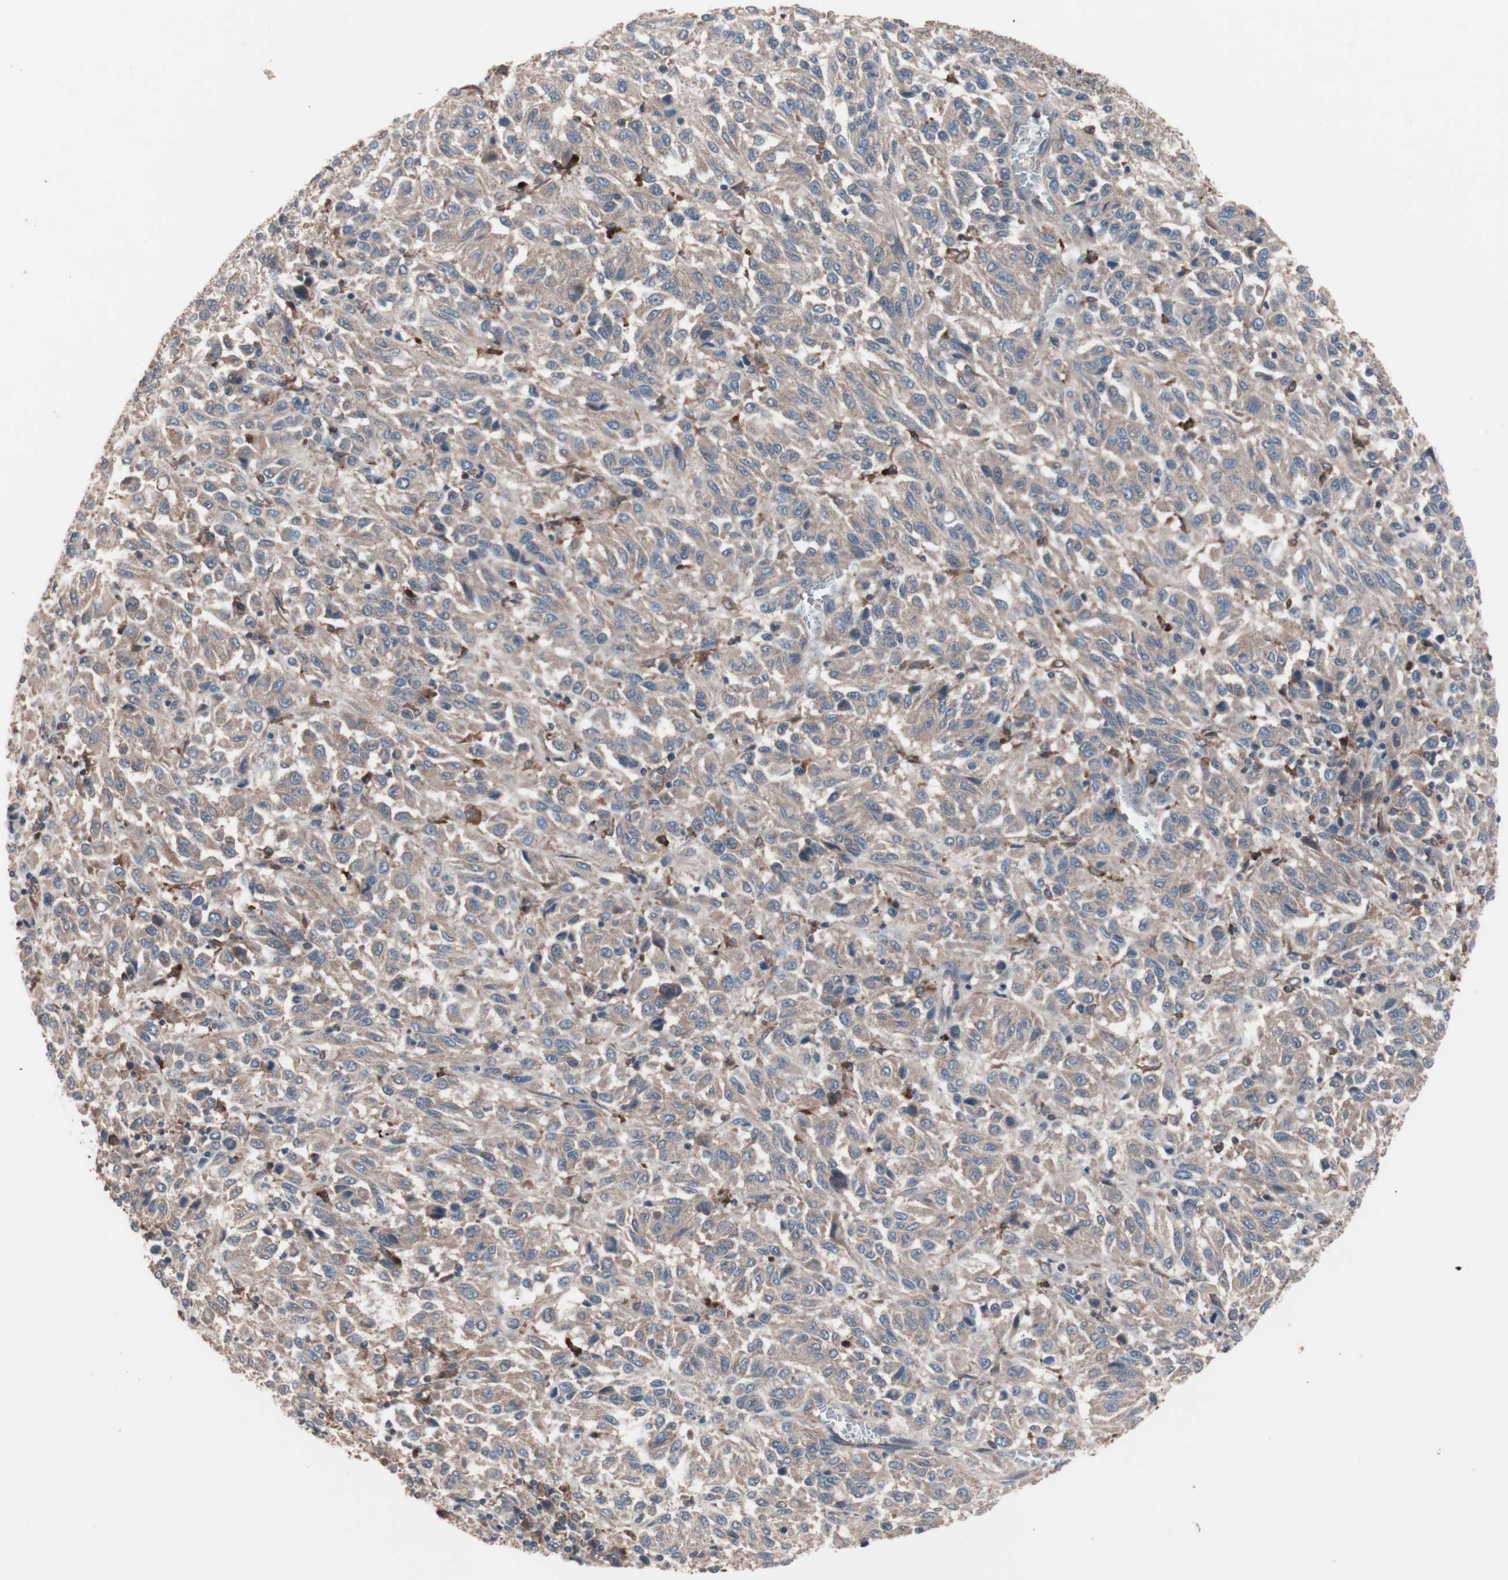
{"staining": {"intensity": "weak", "quantity": ">75%", "location": "cytoplasmic/membranous"}, "tissue": "melanoma", "cell_type": "Tumor cells", "image_type": "cancer", "snomed": [{"axis": "morphology", "description": "Malignant melanoma, Metastatic site"}, {"axis": "topography", "description": "Lung"}], "caption": "Melanoma was stained to show a protein in brown. There is low levels of weak cytoplasmic/membranous positivity in approximately >75% of tumor cells.", "gene": "ATG7", "patient": {"sex": "male", "age": 64}}